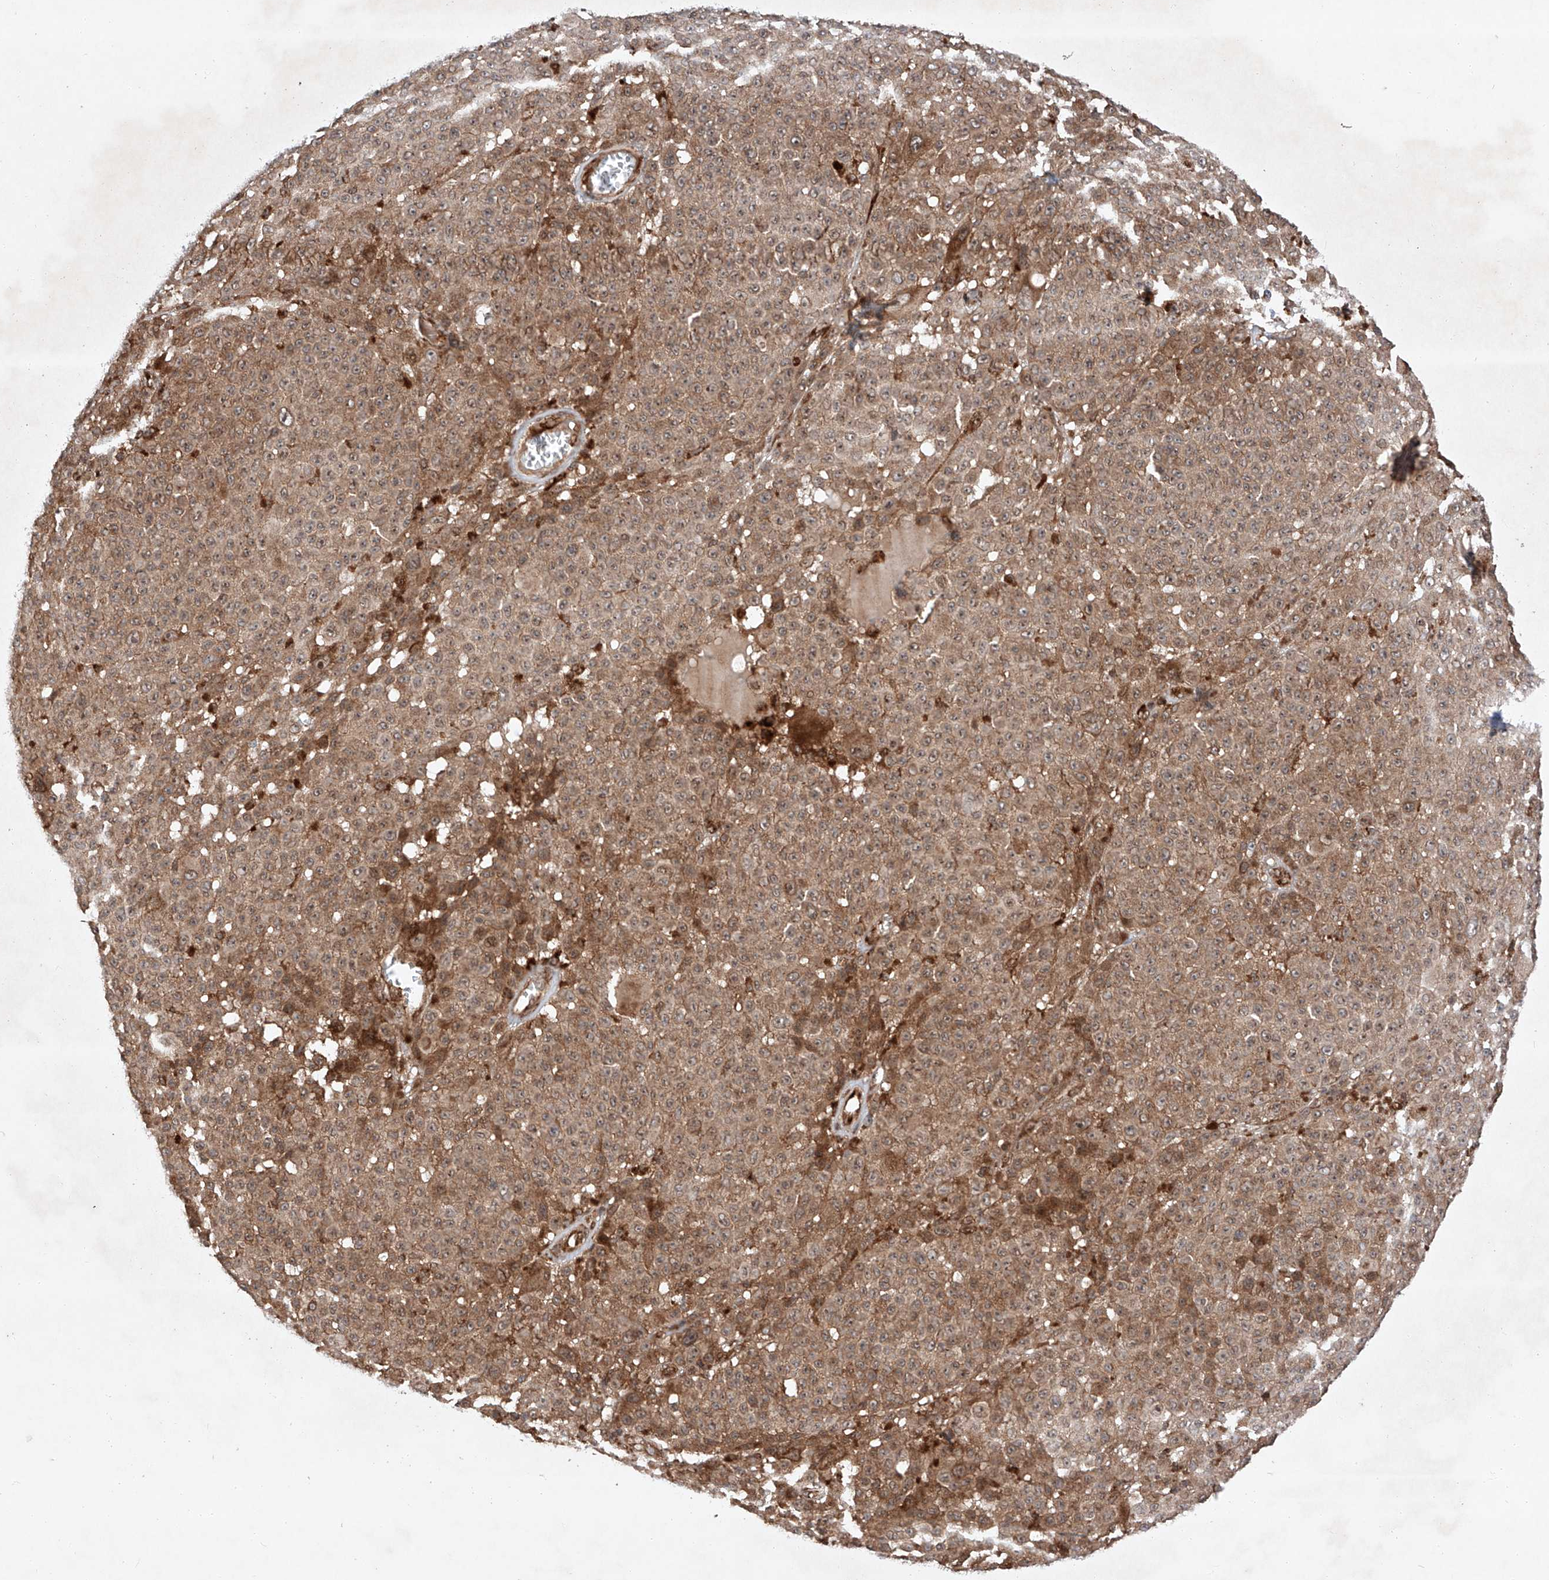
{"staining": {"intensity": "moderate", "quantity": ">75%", "location": "cytoplasmic/membranous"}, "tissue": "melanoma", "cell_type": "Tumor cells", "image_type": "cancer", "snomed": [{"axis": "morphology", "description": "Malignant melanoma, NOS"}, {"axis": "topography", "description": "Skin"}], "caption": "Human malignant melanoma stained with a brown dye exhibits moderate cytoplasmic/membranous positive expression in about >75% of tumor cells.", "gene": "ZFP28", "patient": {"sex": "female", "age": 94}}